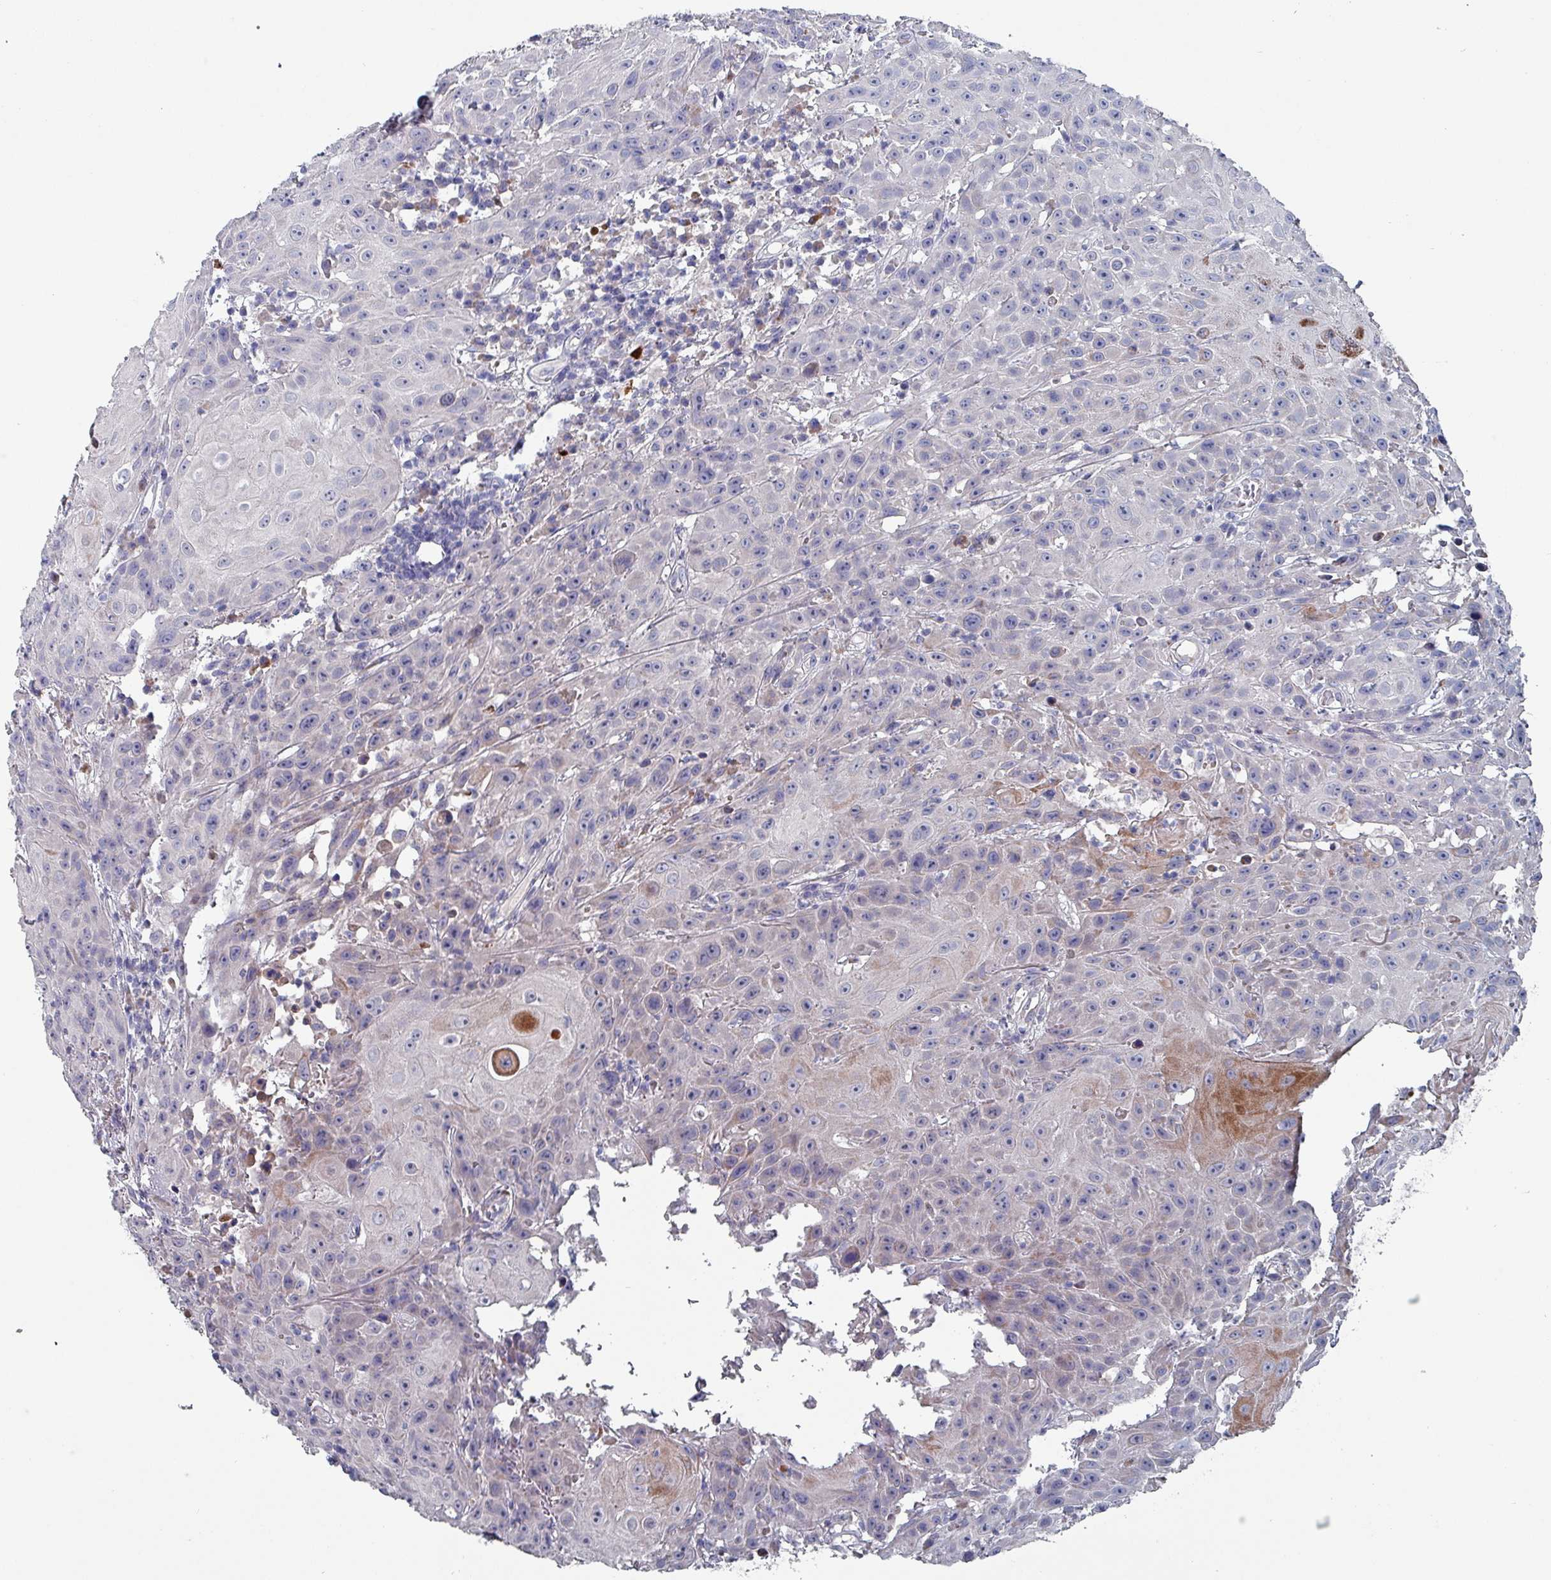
{"staining": {"intensity": "weak", "quantity": "<25%", "location": "cytoplasmic/membranous"}, "tissue": "head and neck cancer", "cell_type": "Tumor cells", "image_type": "cancer", "snomed": [{"axis": "morphology", "description": "Squamous cell carcinoma, NOS"}, {"axis": "topography", "description": "Skin"}, {"axis": "topography", "description": "Head-Neck"}], "caption": "Immunohistochemical staining of head and neck squamous cell carcinoma displays no significant expression in tumor cells.", "gene": "DRD5", "patient": {"sex": "male", "age": 80}}